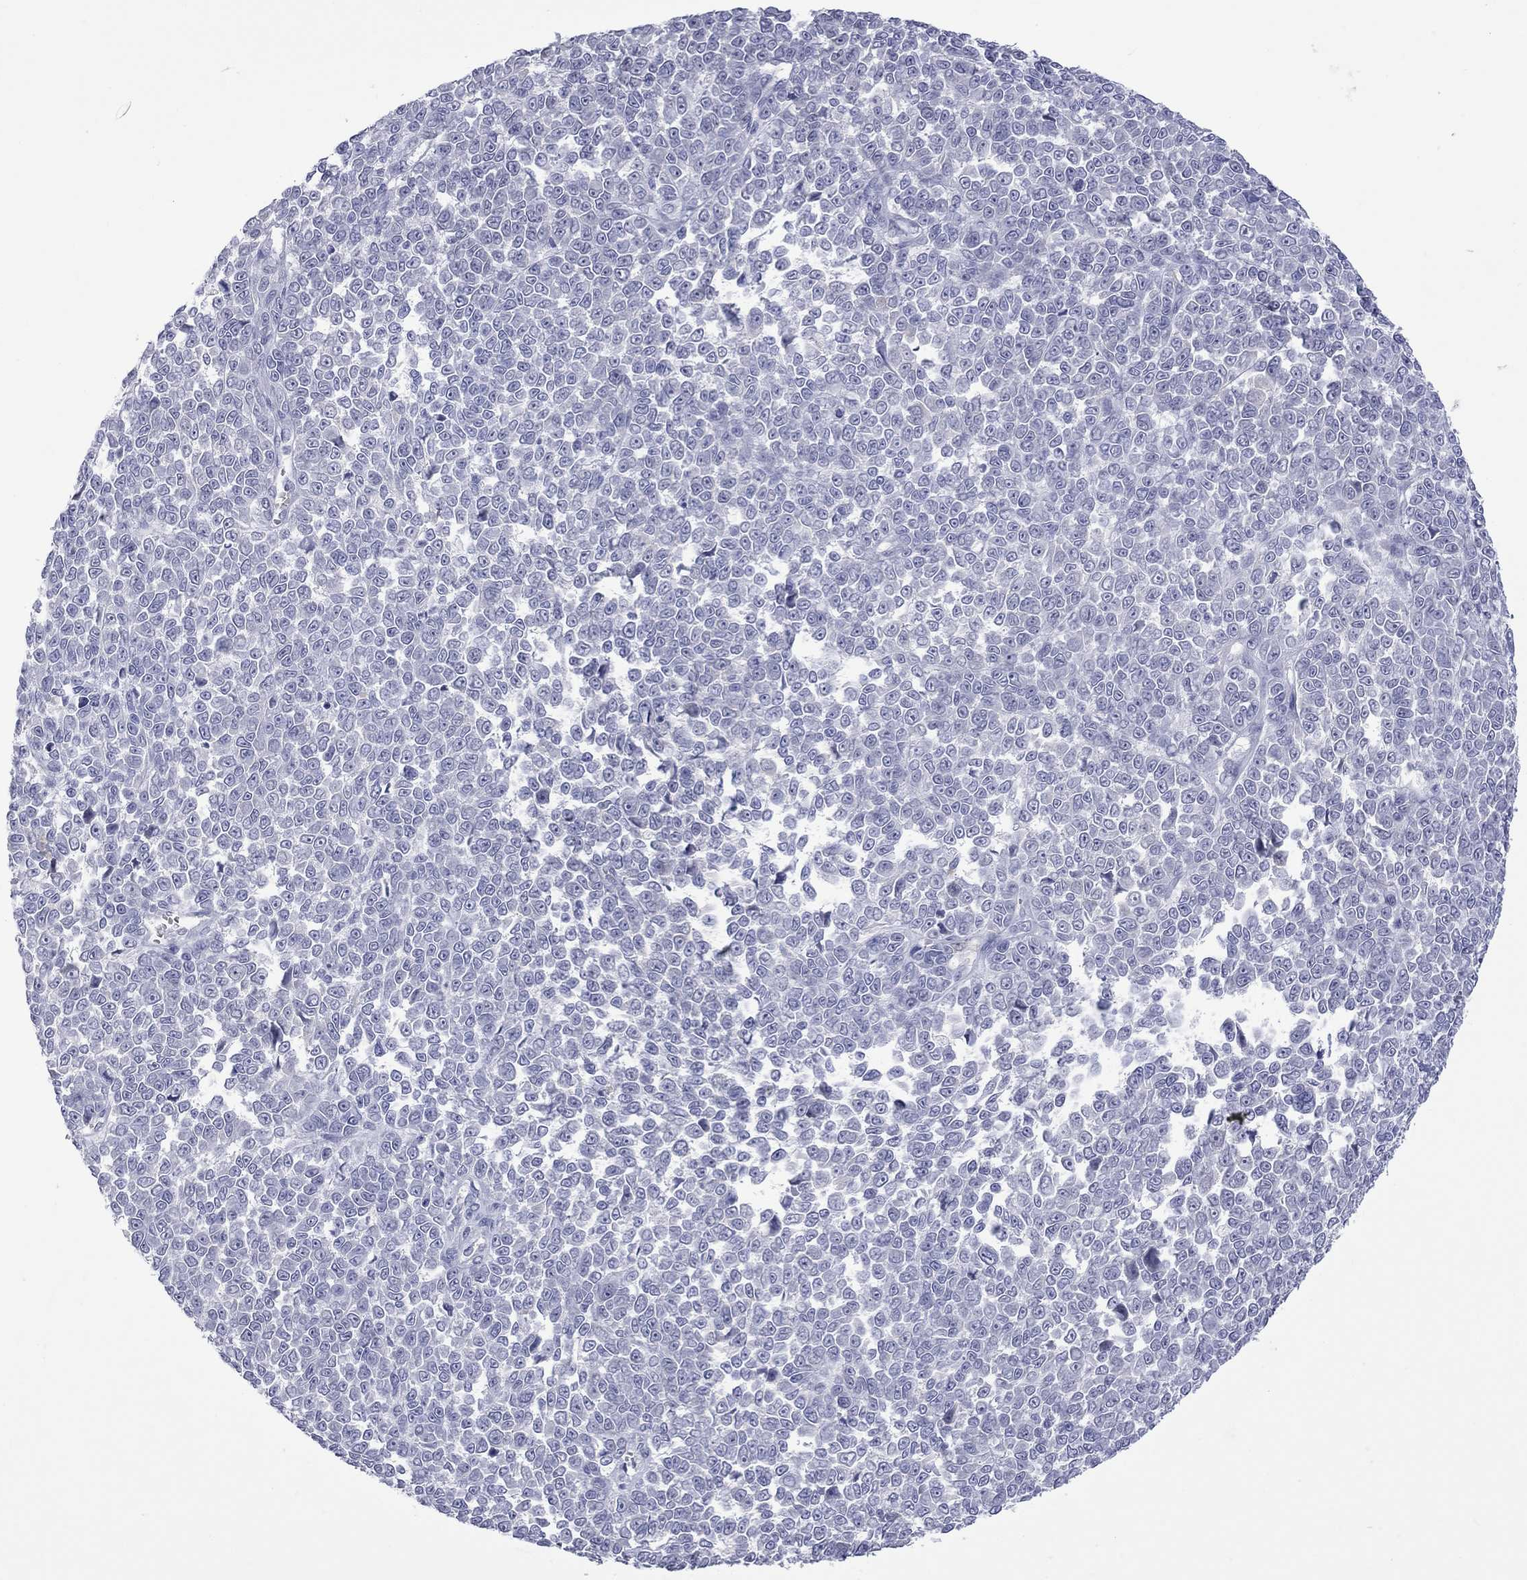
{"staining": {"intensity": "negative", "quantity": "none", "location": "none"}, "tissue": "melanoma", "cell_type": "Tumor cells", "image_type": "cancer", "snomed": [{"axis": "morphology", "description": "Malignant melanoma, NOS"}, {"axis": "topography", "description": "Skin"}], "caption": "DAB (3,3'-diaminobenzidine) immunohistochemical staining of melanoma shows no significant positivity in tumor cells.", "gene": "CTNNBIP1", "patient": {"sex": "female", "age": 95}}